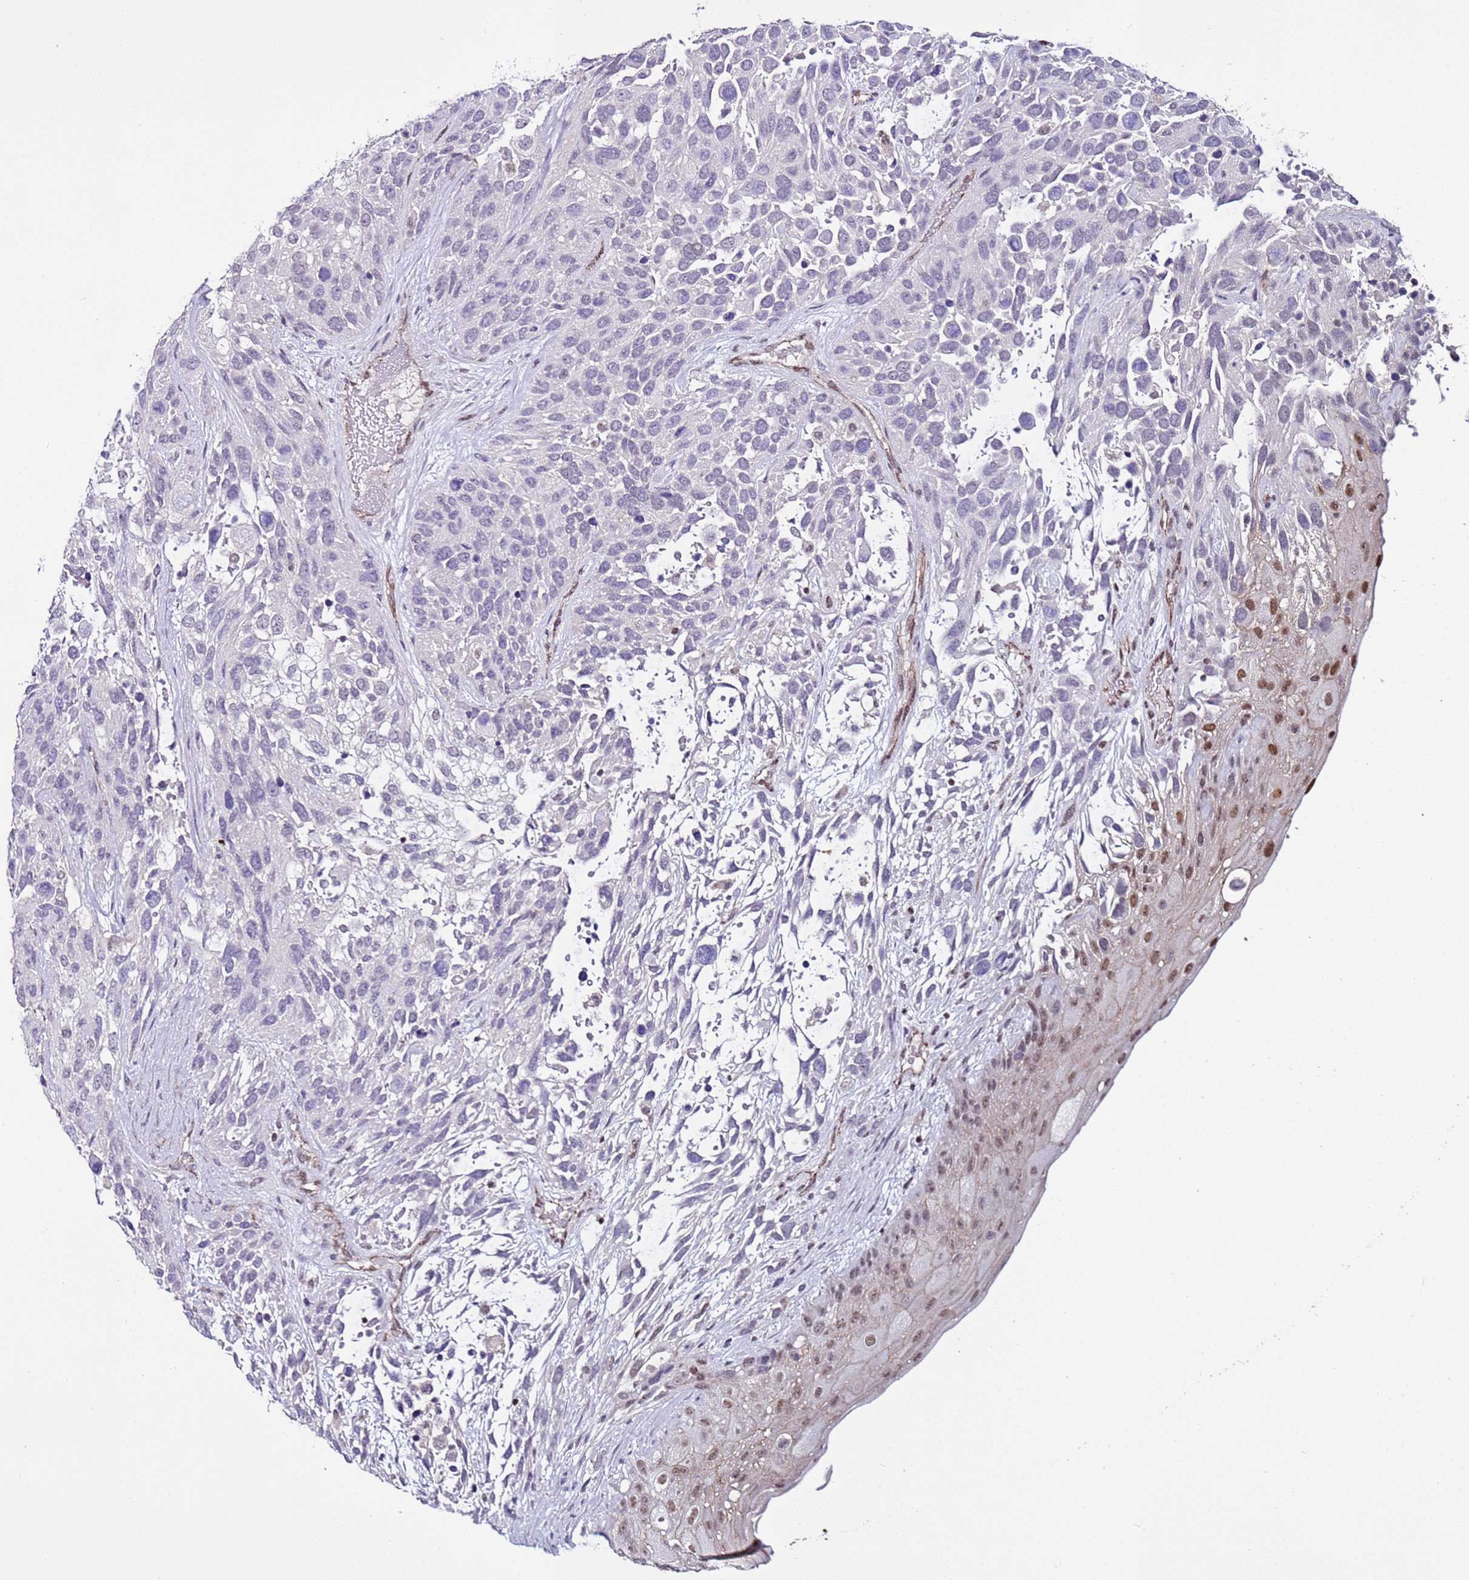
{"staining": {"intensity": "negative", "quantity": "none", "location": "none"}, "tissue": "urothelial cancer", "cell_type": "Tumor cells", "image_type": "cancer", "snomed": [{"axis": "morphology", "description": "Urothelial carcinoma, High grade"}, {"axis": "topography", "description": "Urinary bladder"}], "caption": "Immunohistochemistry (IHC) histopathology image of neoplastic tissue: human urothelial carcinoma (high-grade) stained with DAB (3,3'-diaminobenzidine) demonstrates no significant protein positivity in tumor cells.", "gene": "TENM3", "patient": {"sex": "female", "age": 70}}